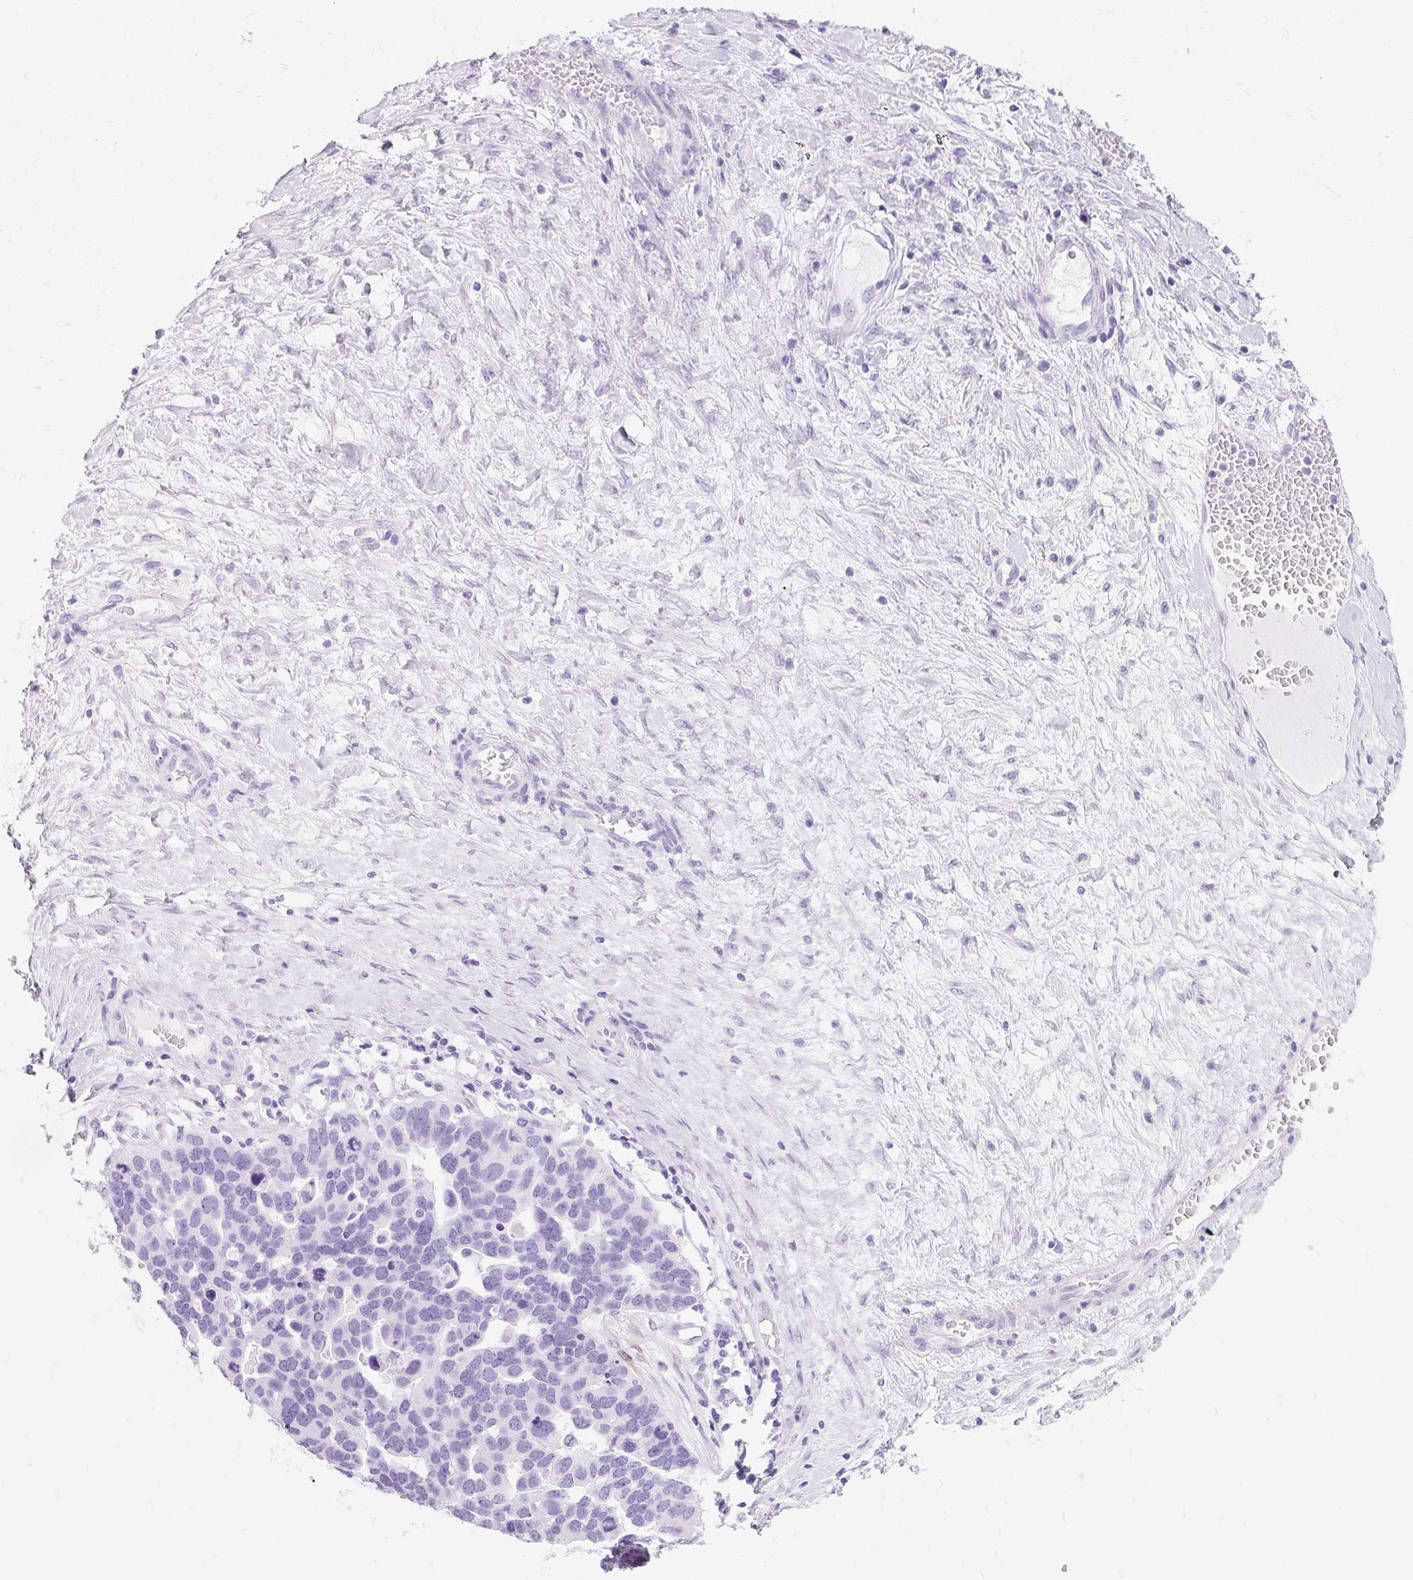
{"staining": {"intensity": "negative", "quantity": "none", "location": "none"}, "tissue": "ovarian cancer", "cell_type": "Tumor cells", "image_type": "cancer", "snomed": [{"axis": "morphology", "description": "Cystadenocarcinoma, serous, NOS"}, {"axis": "topography", "description": "Ovary"}], "caption": "This is an immunohistochemistry histopathology image of ovarian cancer (serous cystadenocarcinoma). There is no positivity in tumor cells.", "gene": "PVALB", "patient": {"sex": "female", "age": 54}}